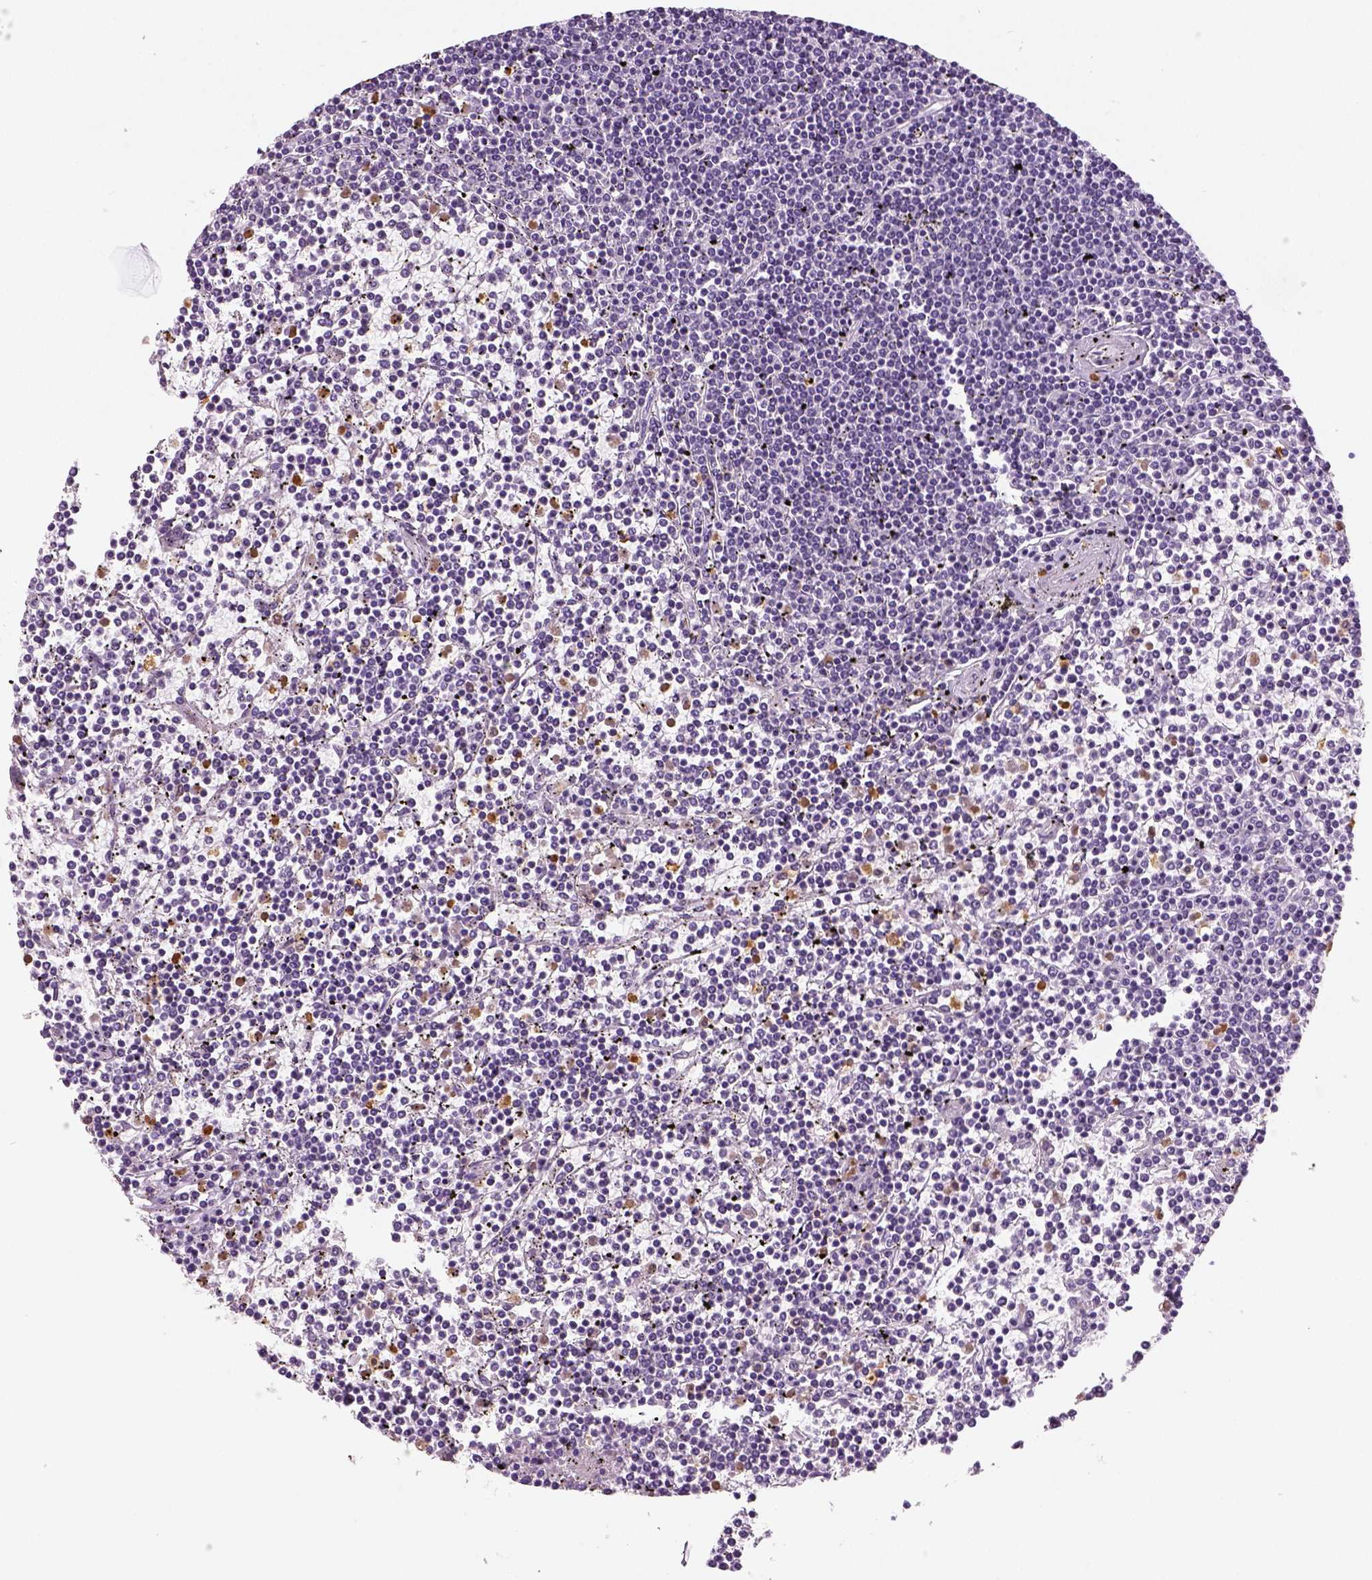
{"staining": {"intensity": "negative", "quantity": "none", "location": "none"}, "tissue": "lymphoma", "cell_type": "Tumor cells", "image_type": "cancer", "snomed": [{"axis": "morphology", "description": "Malignant lymphoma, non-Hodgkin's type, Low grade"}, {"axis": "topography", "description": "Spleen"}], "caption": "Tumor cells show no significant expression in malignant lymphoma, non-Hodgkin's type (low-grade).", "gene": "NECAB2", "patient": {"sex": "female", "age": 19}}